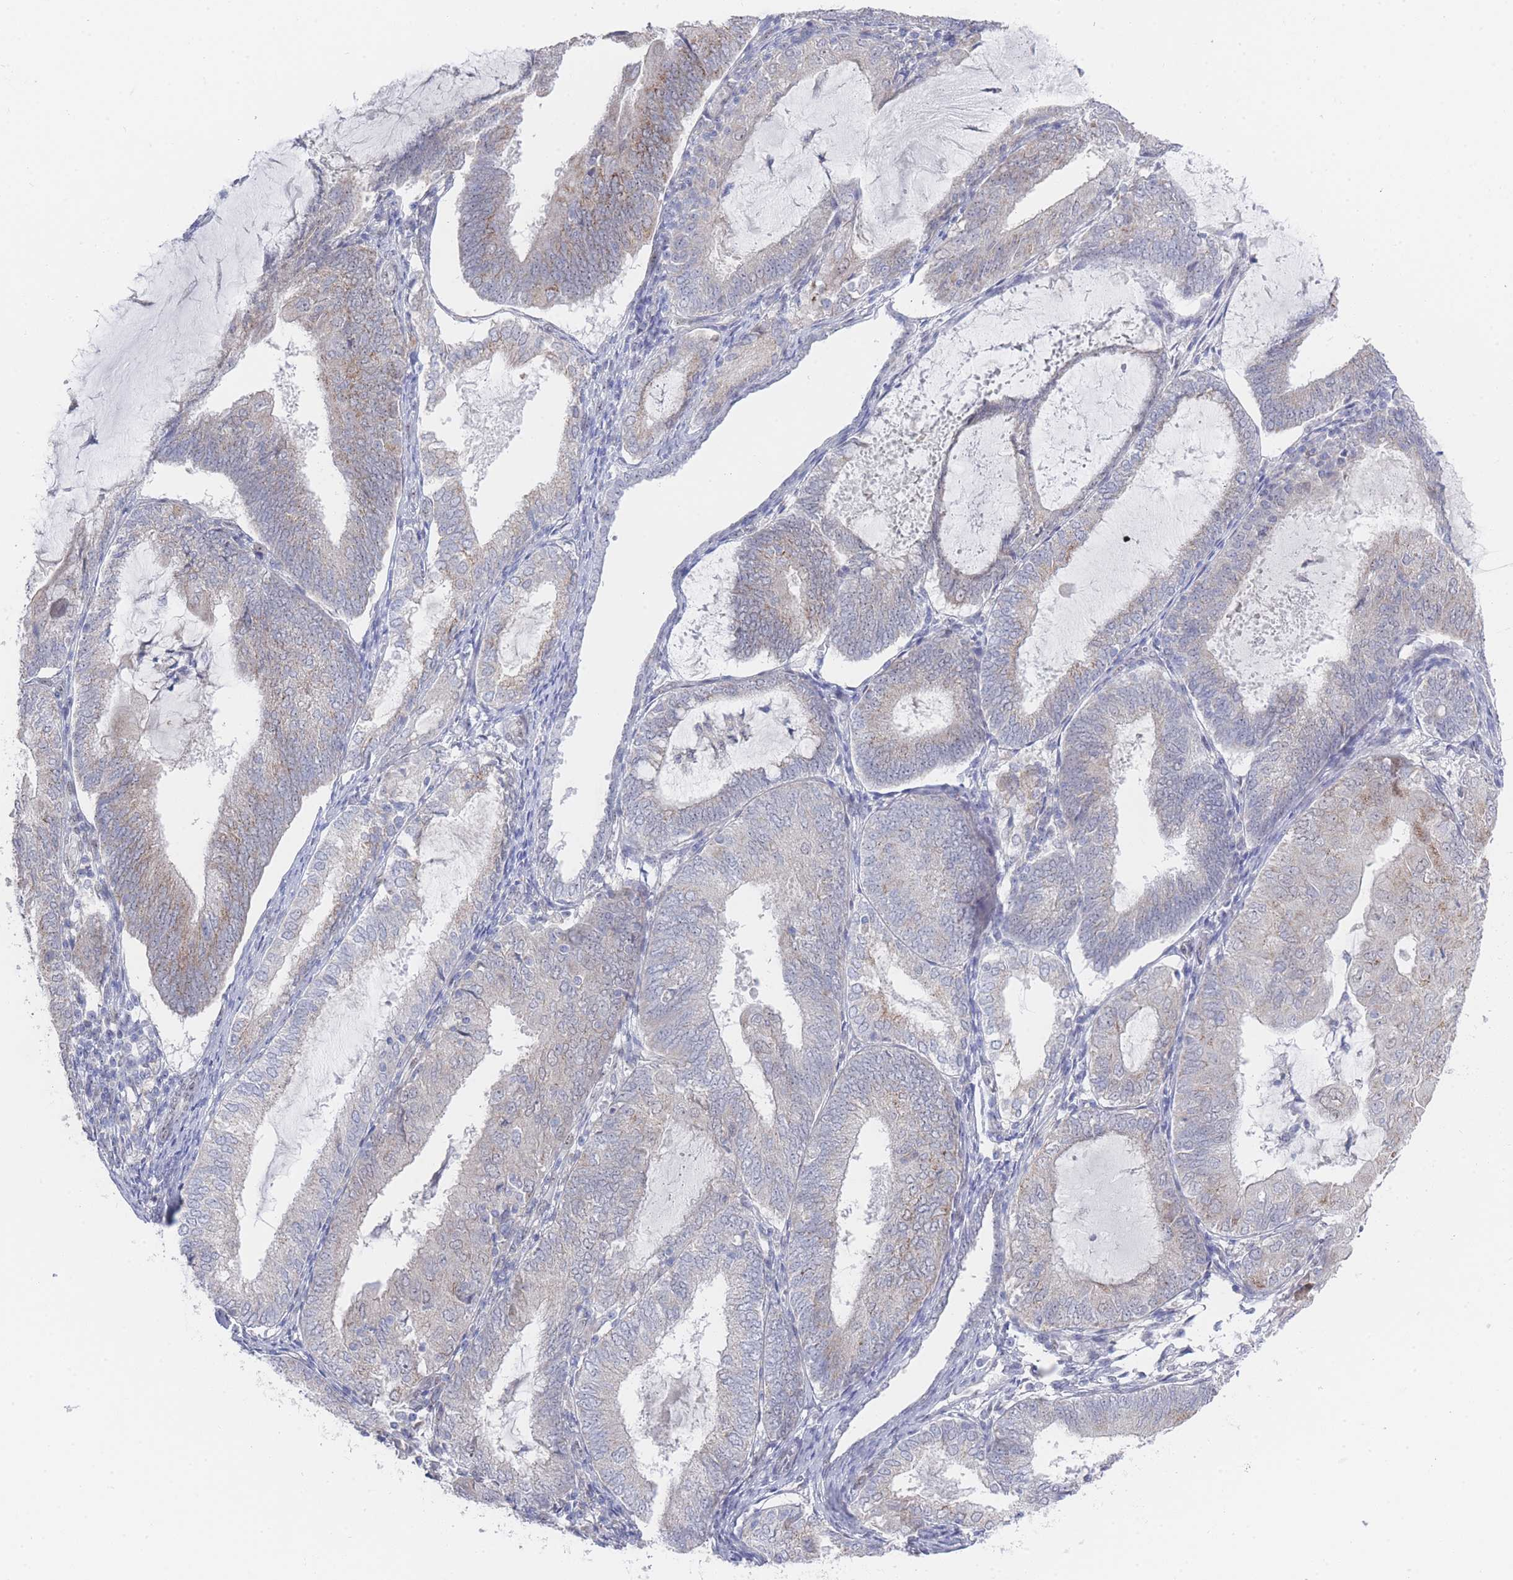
{"staining": {"intensity": "weak", "quantity": "<25%", "location": "cytoplasmic/membranous"}, "tissue": "endometrial cancer", "cell_type": "Tumor cells", "image_type": "cancer", "snomed": [{"axis": "morphology", "description": "Adenocarcinoma, NOS"}, {"axis": "topography", "description": "Endometrium"}], "caption": "This is an IHC micrograph of endometrial adenocarcinoma. There is no expression in tumor cells.", "gene": "ZNF142", "patient": {"sex": "female", "age": 81}}